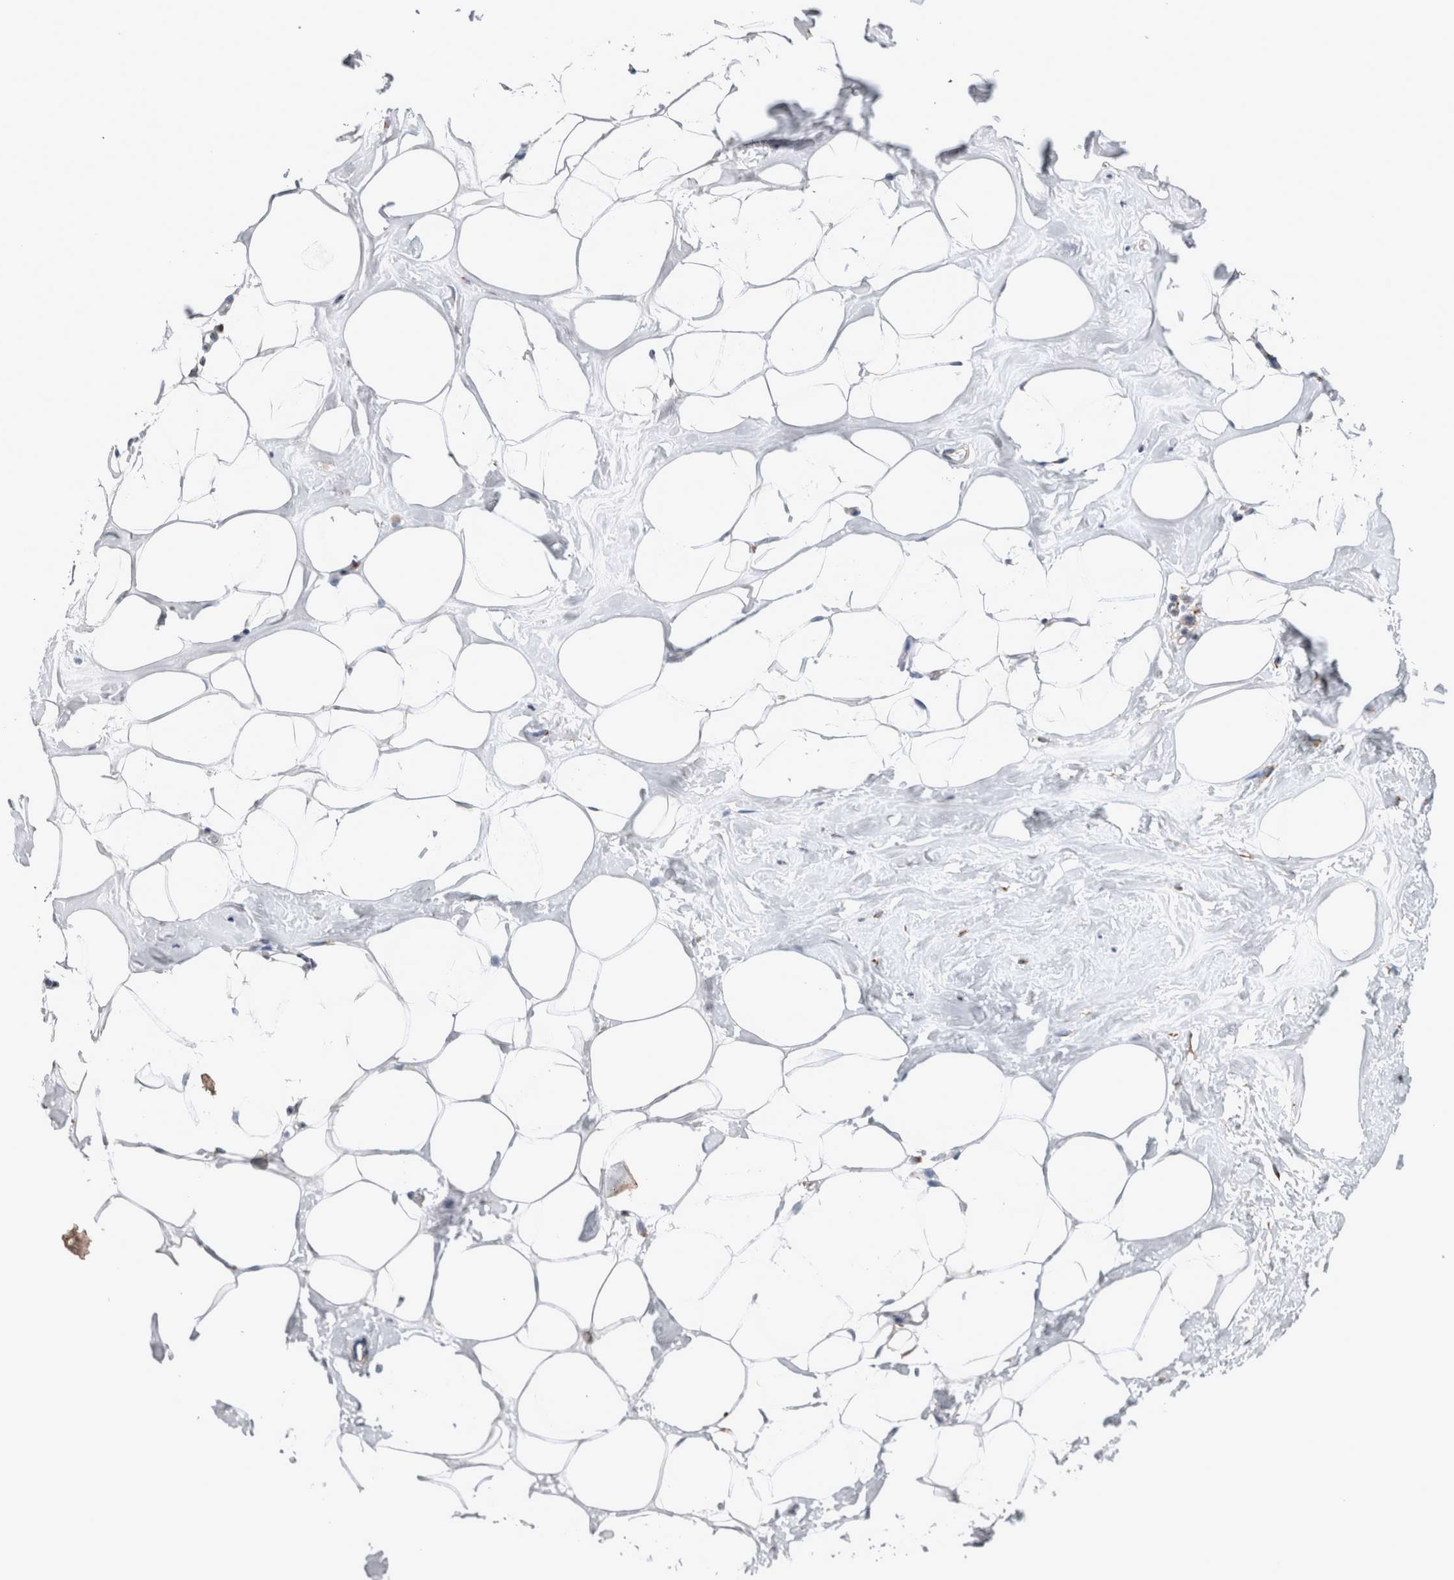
{"staining": {"intensity": "moderate", "quantity": "25%-75%", "location": "cytoplasmic/membranous"}, "tissue": "adipose tissue", "cell_type": "Adipocytes", "image_type": "normal", "snomed": [{"axis": "morphology", "description": "Normal tissue, NOS"}, {"axis": "morphology", "description": "Fibrosis, NOS"}, {"axis": "topography", "description": "Breast"}, {"axis": "topography", "description": "Adipose tissue"}], "caption": "The histopathology image exhibits immunohistochemical staining of unremarkable adipose tissue. There is moderate cytoplasmic/membranous expression is present in approximately 25%-75% of adipocytes. (Stains: DAB in brown, nuclei in blue, Microscopy: brightfield microscopy at high magnification).", "gene": "FHIP2B", "patient": {"sex": "female", "age": 39}}